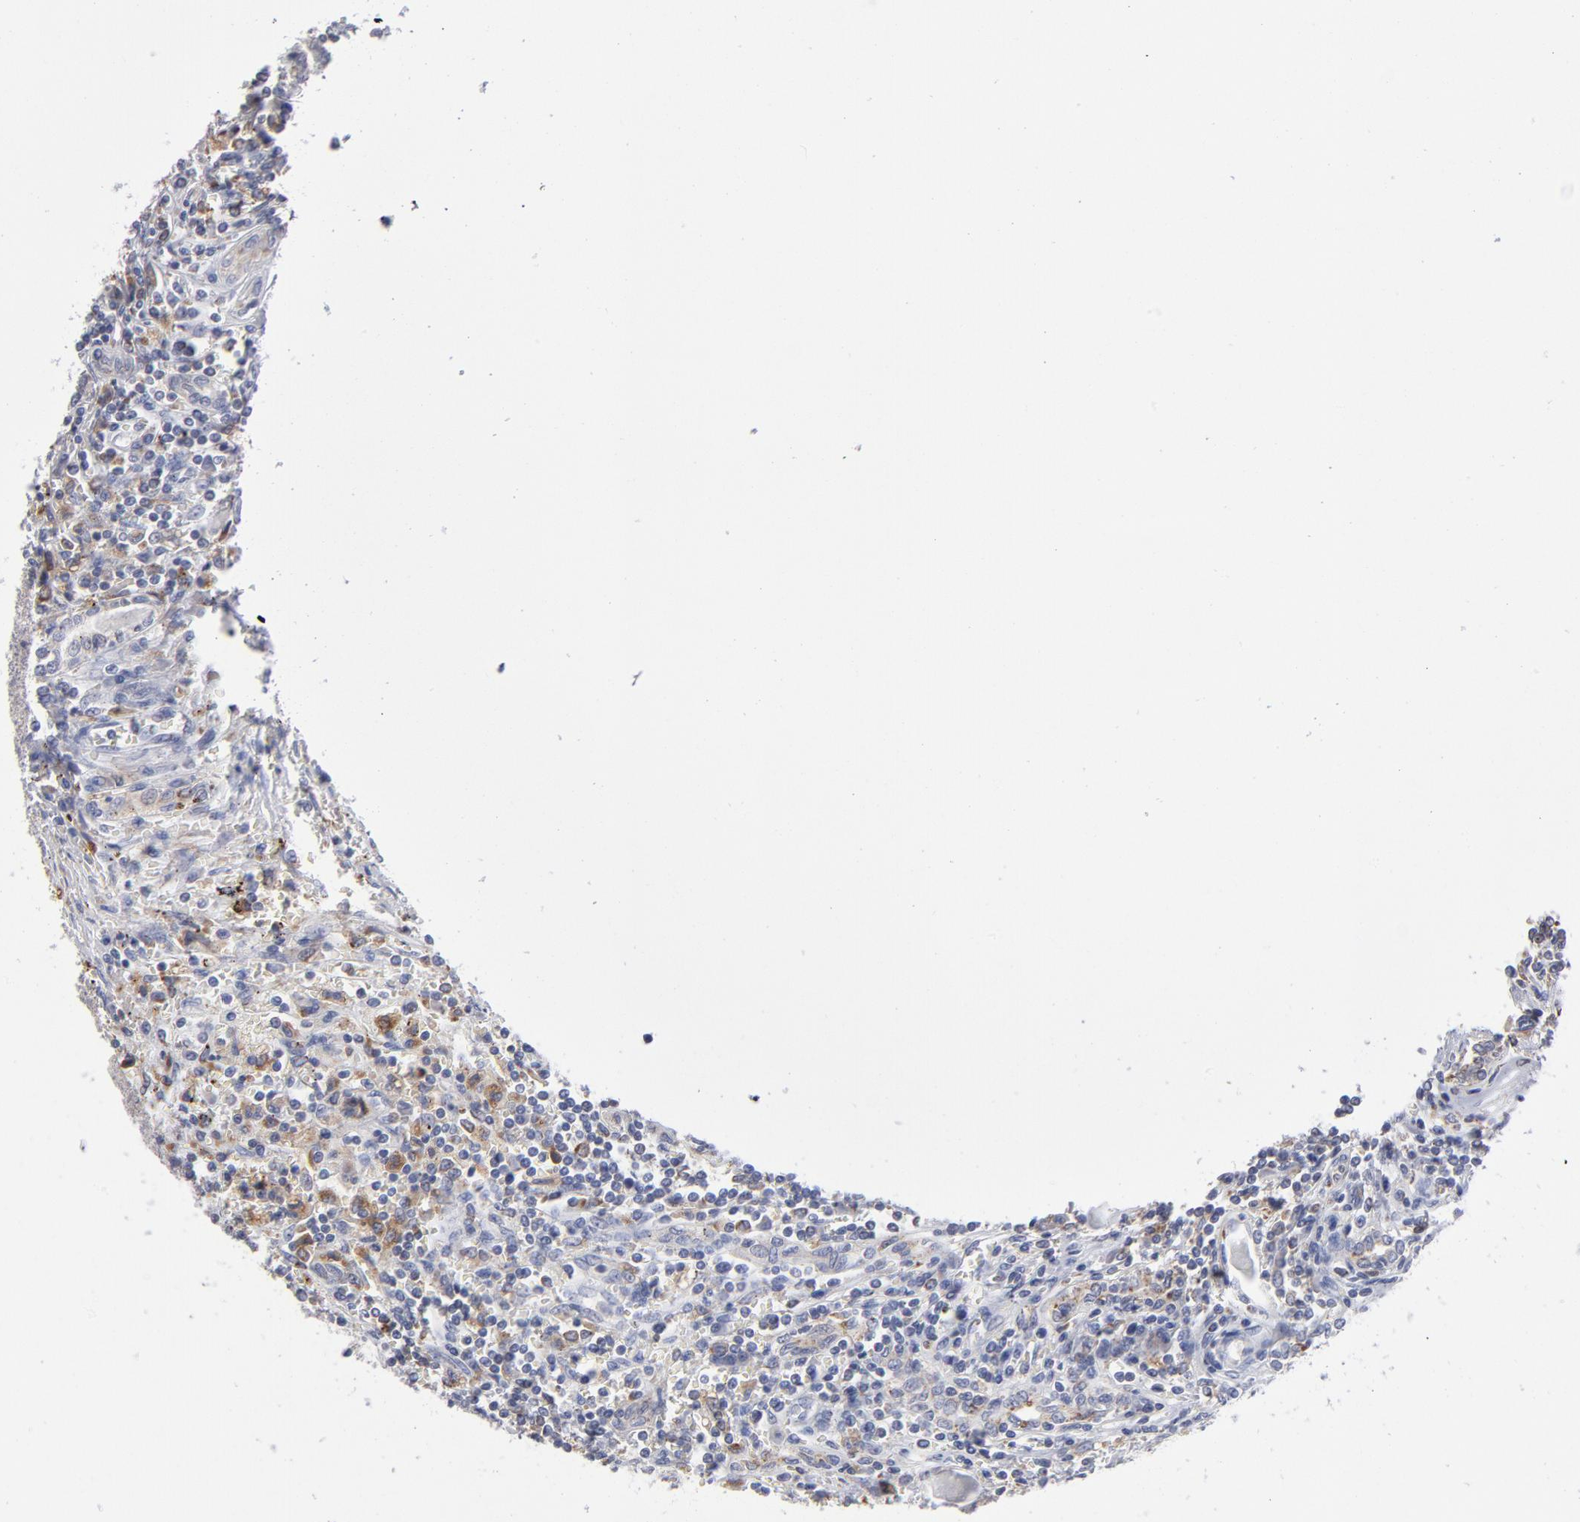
{"staining": {"intensity": "moderate", "quantity": "<25%", "location": "cytoplasmic/membranous"}, "tissue": "renal cancer", "cell_type": "Tumor cells", "image_type": "cancer", "snomed": [{"axis": "morphology", "description": "Normal tissue, NOS"}, {"axis": "morphology", "description": "Adenocarcinoma, NOS"}, {"axis": "topography", "description": "Kidney"}], "caption": "Protein staining shows moderate cytoplasmic/membranous expression in about <25% of tumor cells in renal cancer. Ihc stains the protein in brown and the nuclei are stained blue.", "gene": "RRAGB", "patient": {"sex": "male", "age": 71}}